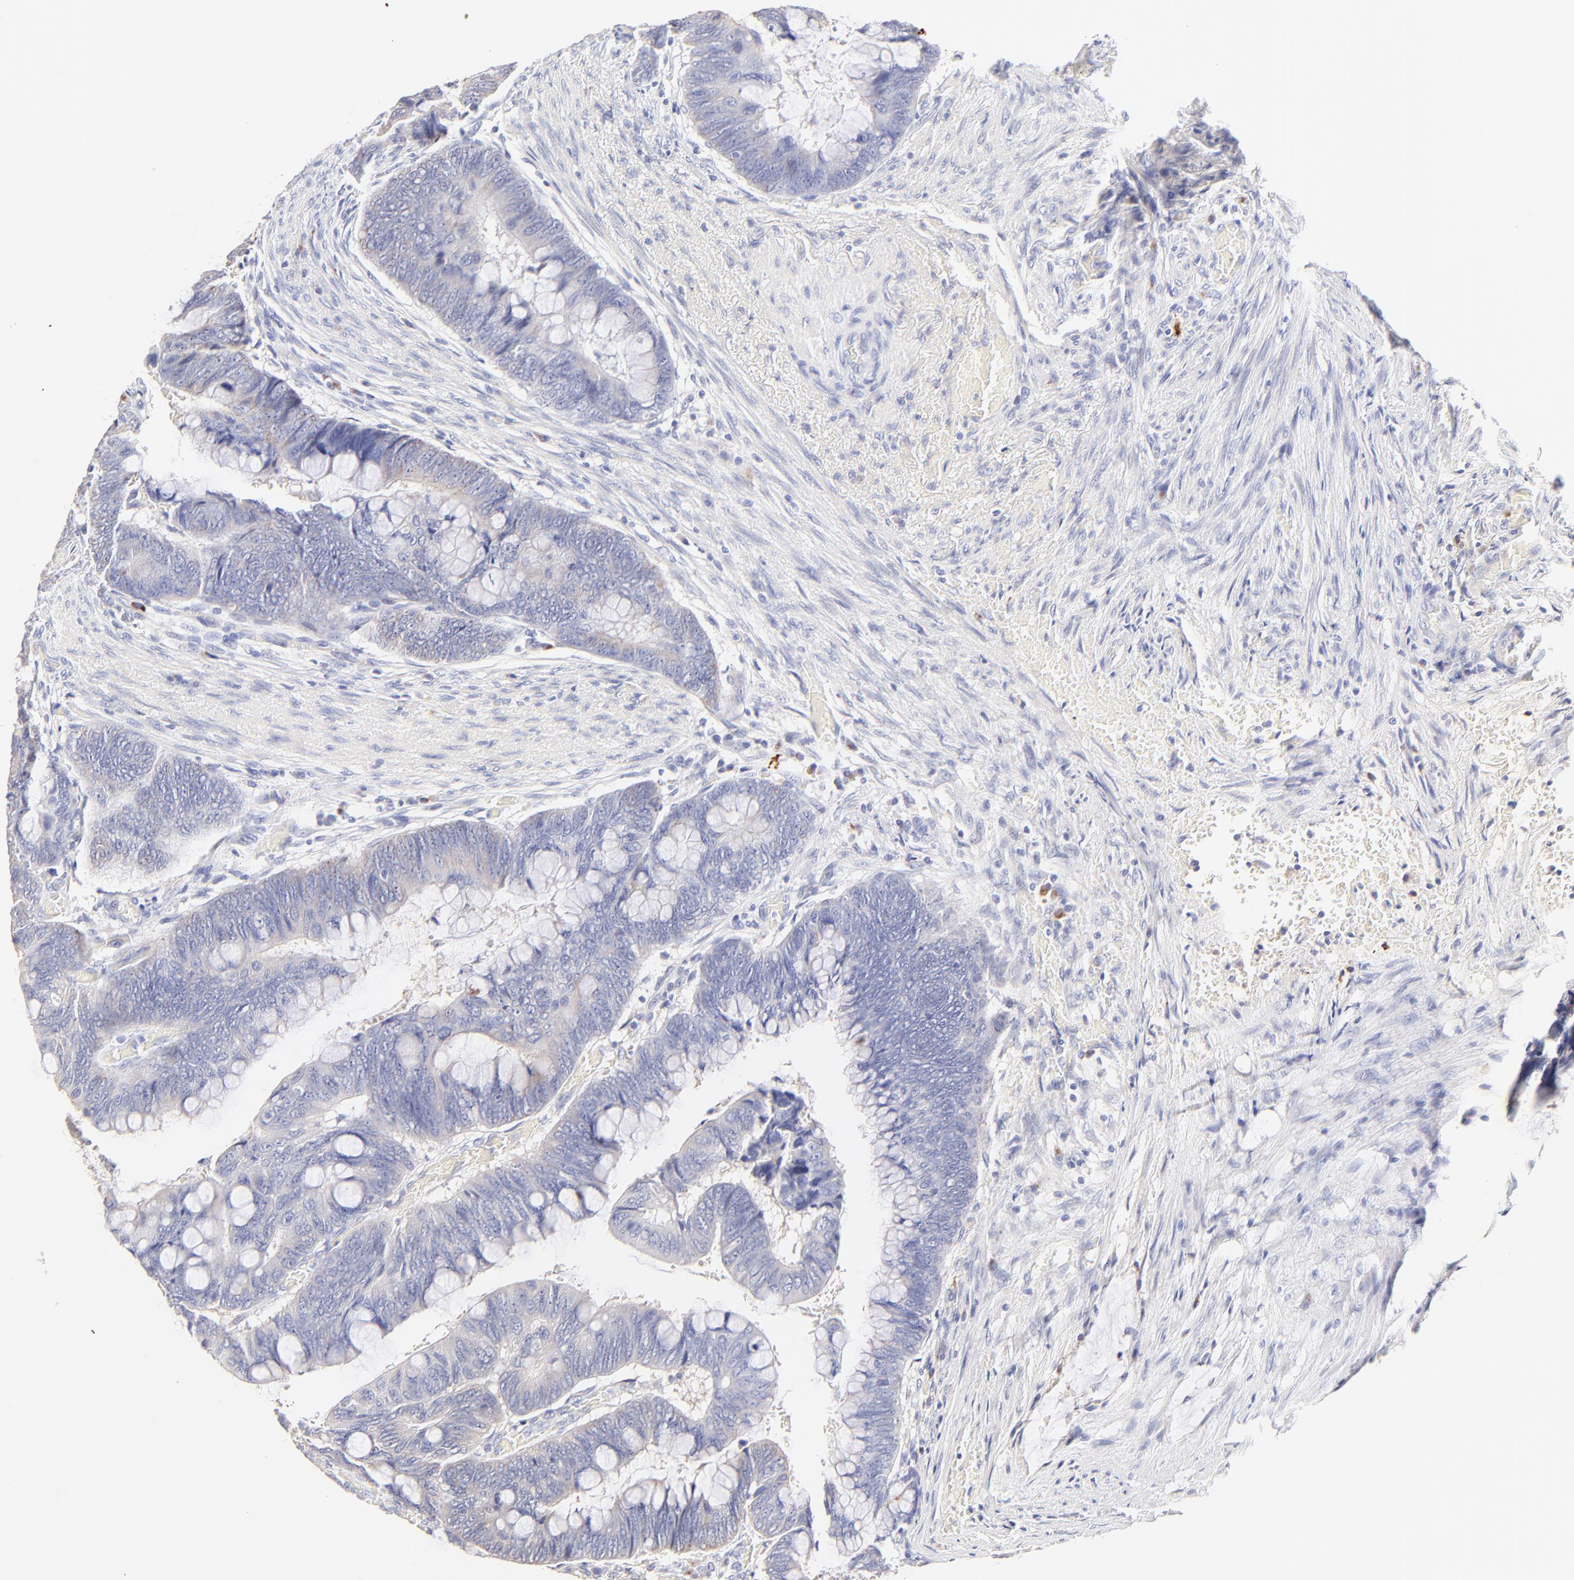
{"staining": {"intensity": "weak", "quantity": "<25%", "location": "cytoplasmic/membranous"}, "tissue": "colorectal cancer", "cell_type": "Tumor cells", "image_type": "cancer", "snomed": [{"axis": "morphology", "description": "Normal tissue, NOS"}, {"axis": "morphology", "description": "Adenocarcinoma, NOS"}, {"axis": "topography", "description": "Rectum"}], "caption": "This is a photomicrograph of immunohistochemistry (IHC) staining of adenocarcinoma (colorectal), which shows no expression in tumor cells. Brightfield microscopy of IHC stained with DAB (brown) and hematoxylin (blue), captured at high magnification.", "gene": "ASB9", "patient": {"sex": "male", "age": 92}}